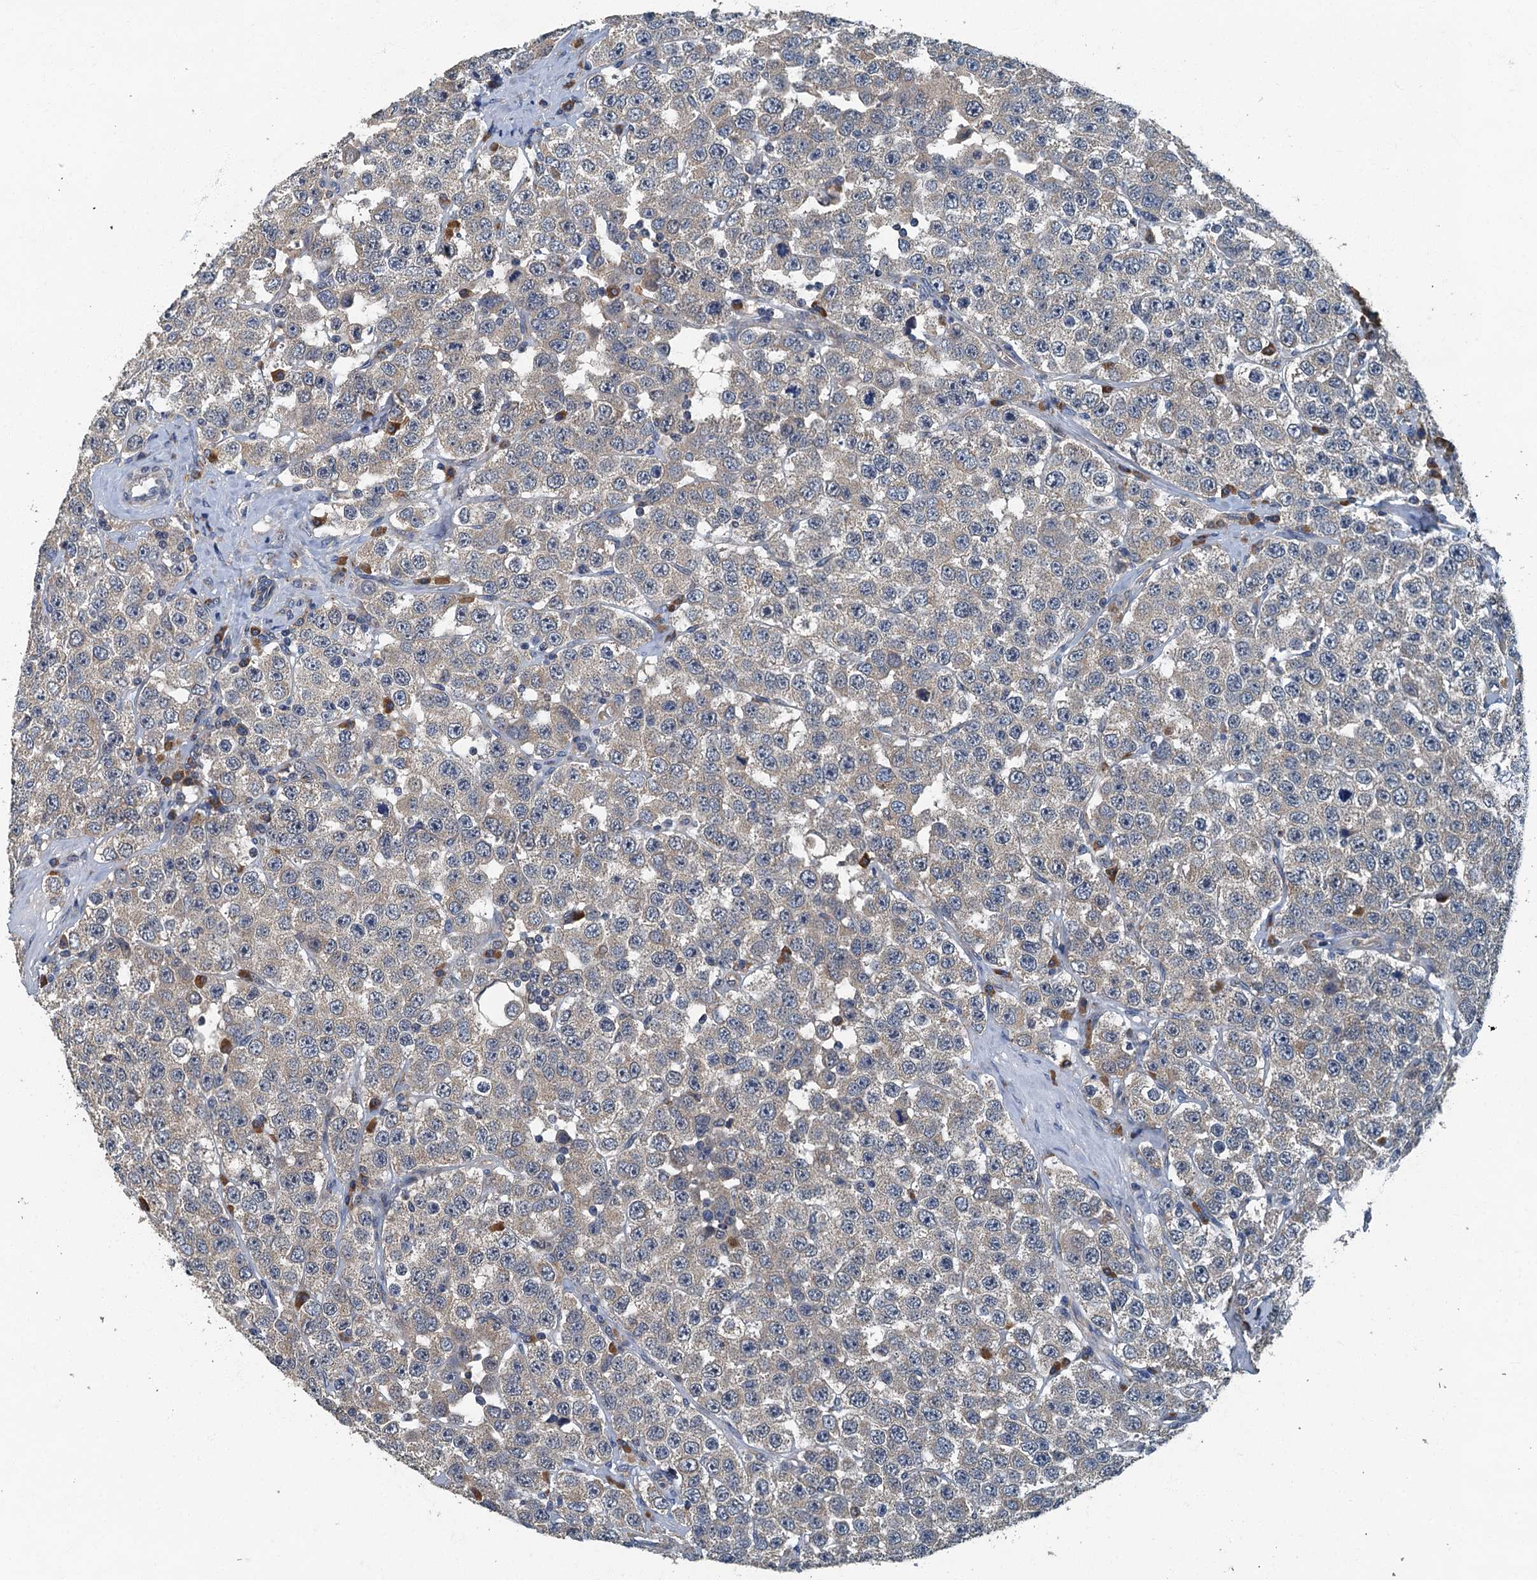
{"staining": {"intensity": "negative", "quantity": "none", "location": "none"}, "tissue": "testis cancer", "cell_type": "Tumor cells", "image_type": "cancer", "snomed": [{"axis": "morphology", "description": "Seminoma, NOS"}, {"axis": "topography", "description": "Testis"}], "caption": "This is an immunohistochemistry photomicrograph of testis cancer (seminoma). There is no expression in tumor cells.", "gene": "DDX49", "patient": {"sex": "male", "age": 28}}